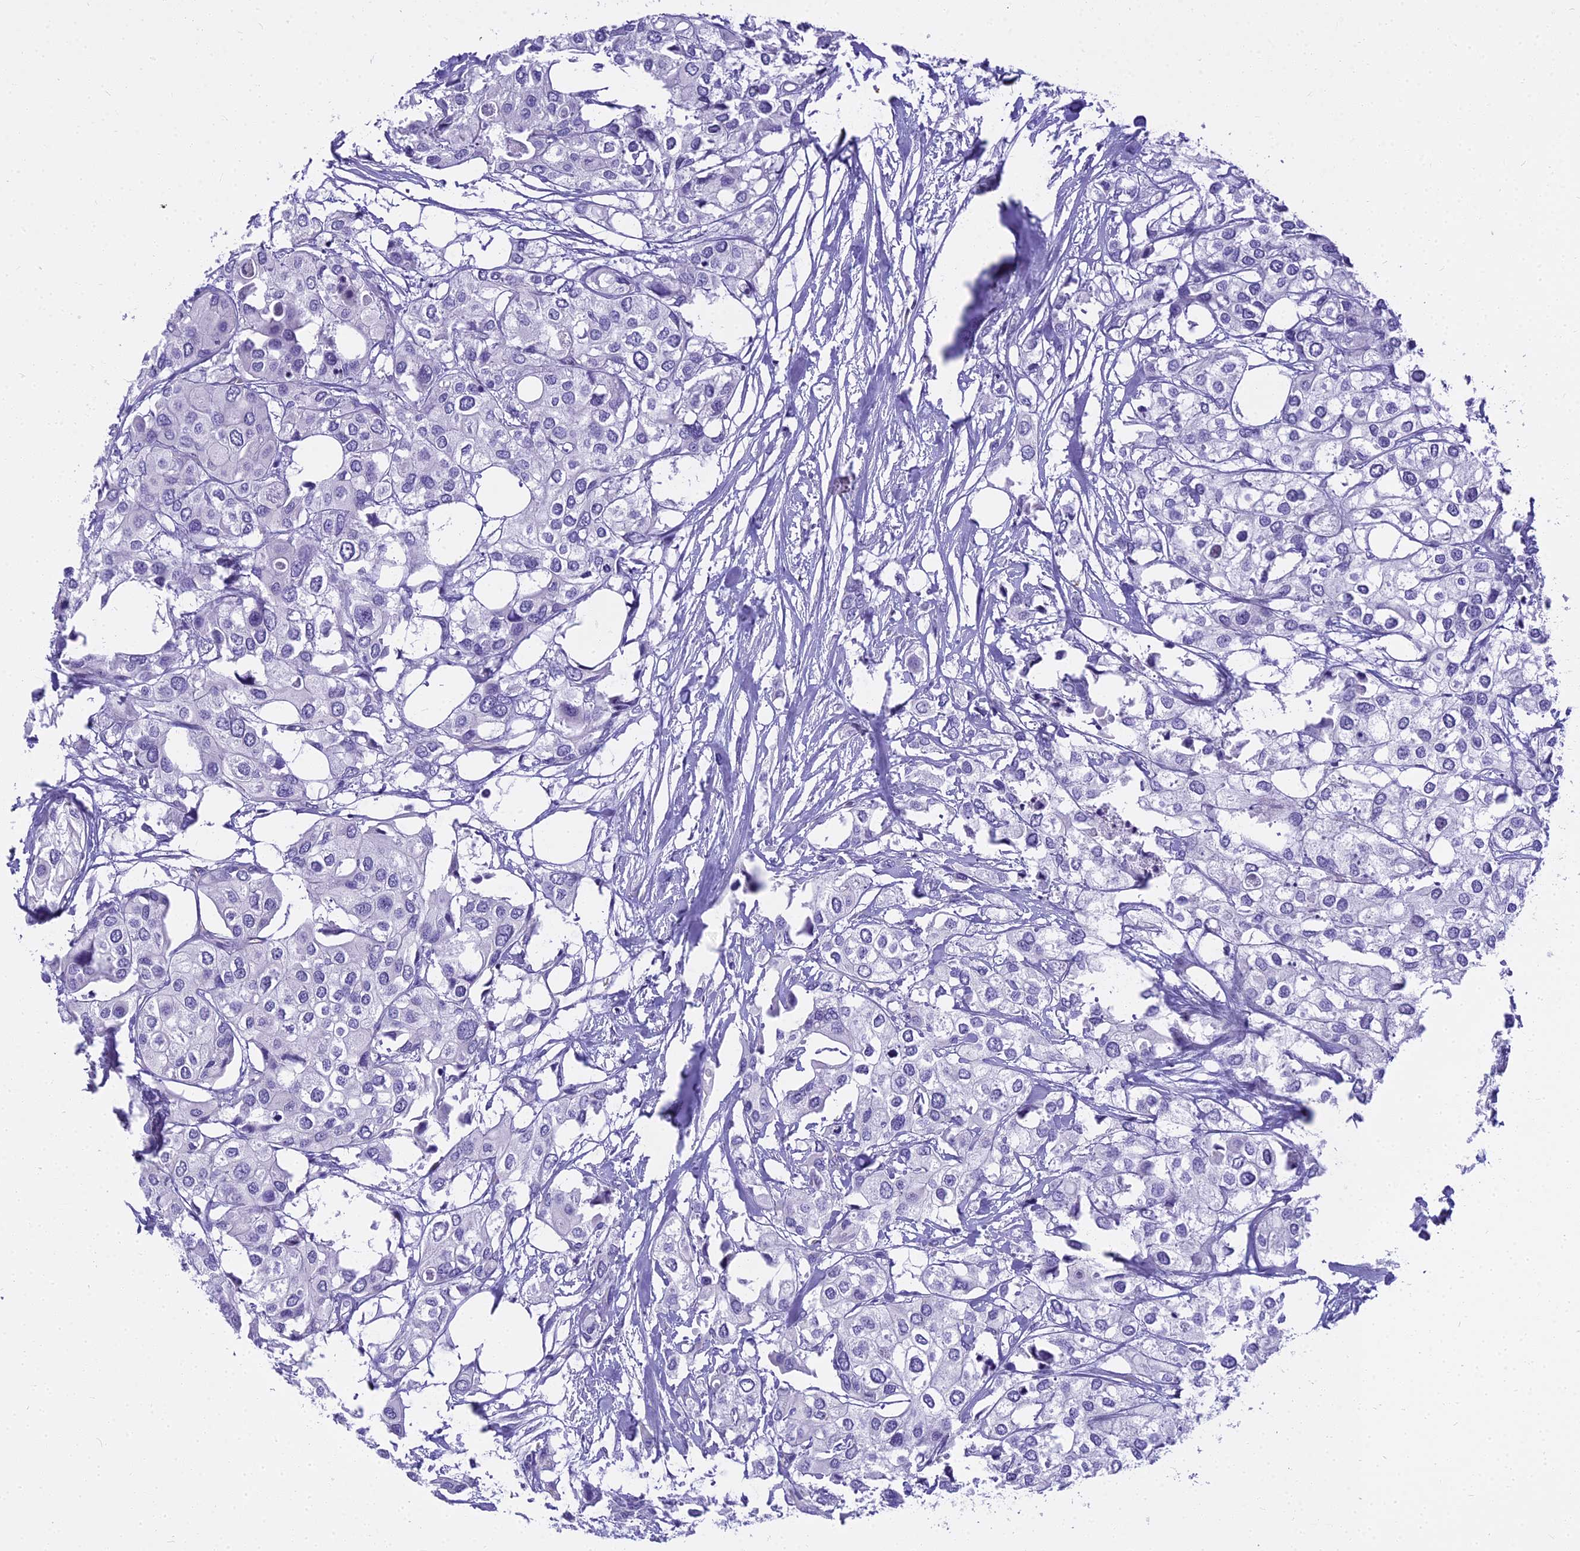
{"staining": {"intensity": "negative", "quantity": "none", "location": "none"}, "tissue": "urothelial cancer", "cell_type": "Tumor cells", "image_type": "cancer", "snomed": [{"axis": "morphology", "description": "Urothelial carcinoma, High grade"}, {"axis": "topography", "description": "Urinary bladder"}], "caption": "Tumor cells are negative for protein expression in human urothelial cancer. (Stains: DAB (3,3'-diaminobenzidine) IHC with hematoxylin counter stain, Microscopy: brightfield microscopy at high magnification).", "gene": "NINJ1", "patient": {"sex": "male", "age": 64}}